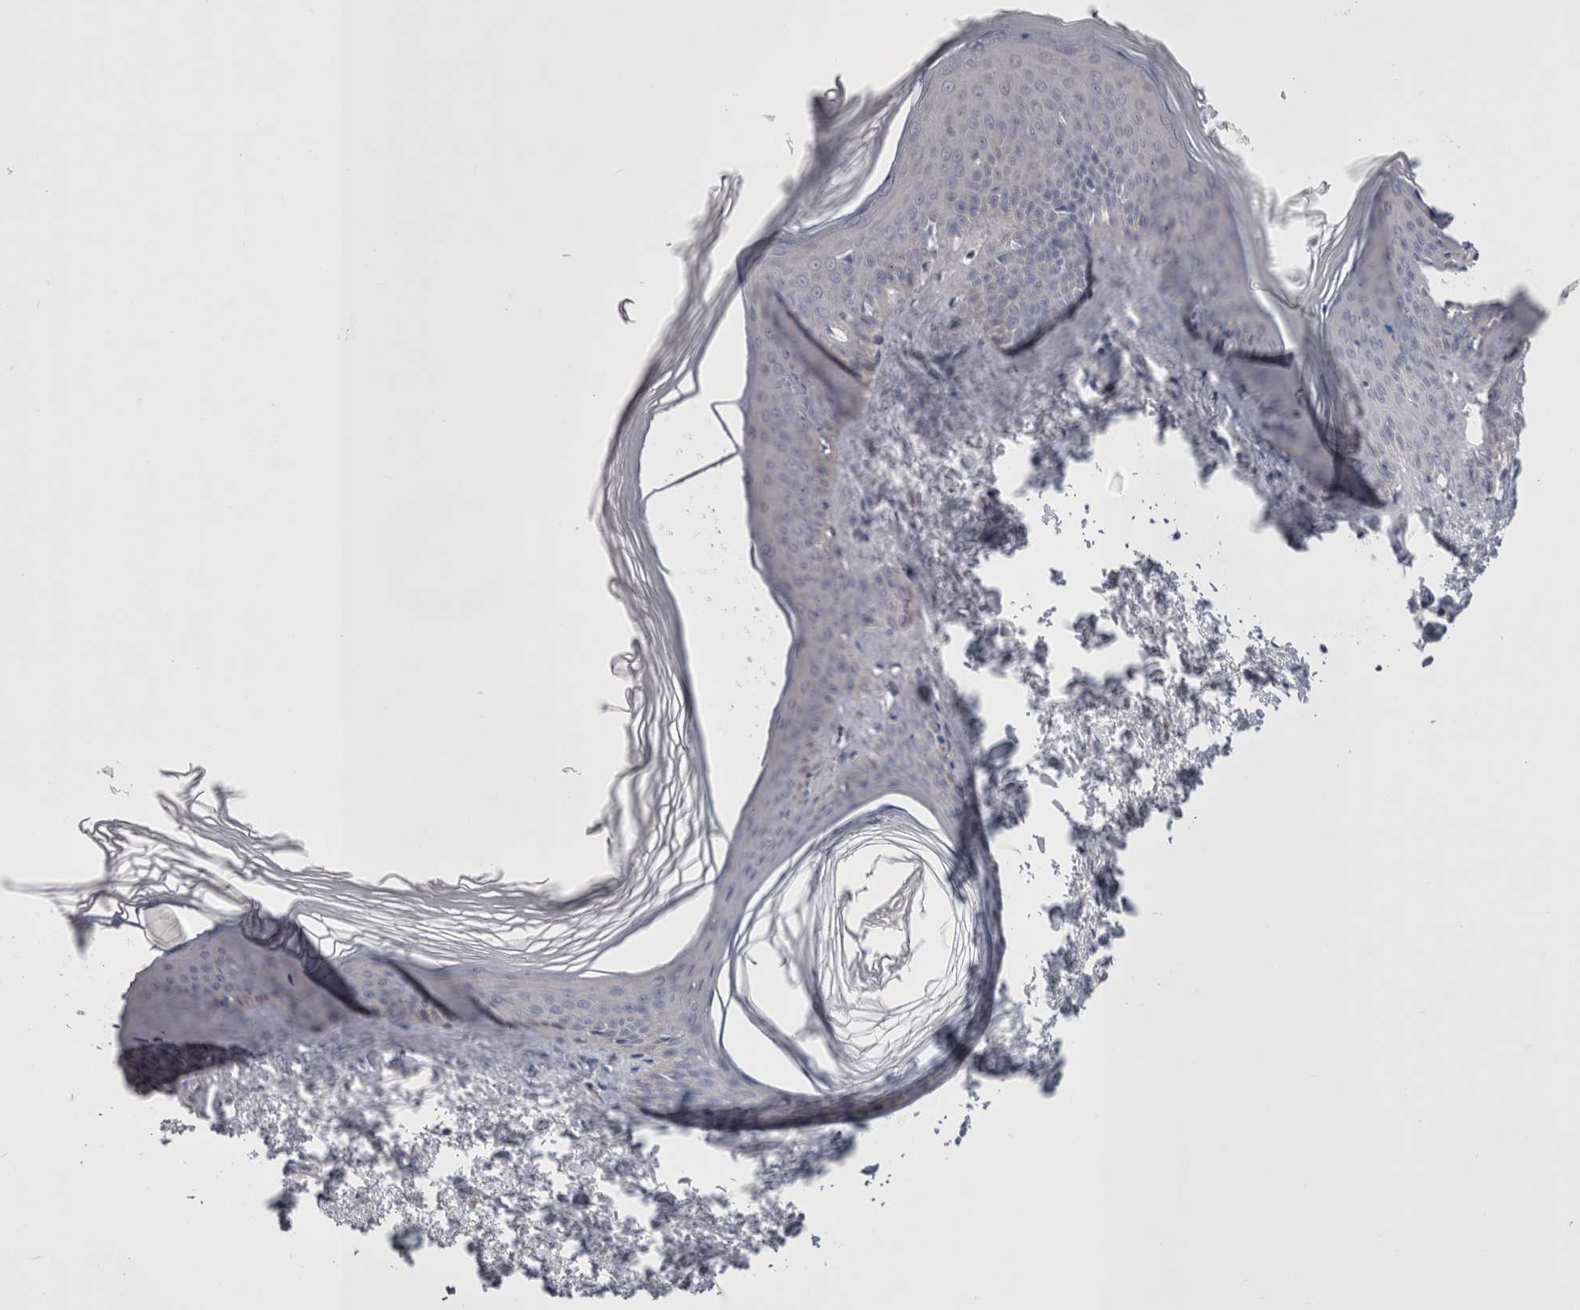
{"staining": {"intensity": "negative", "quantity": "none", "location": "none"}, "tissue": "skin", "cell_type": "Fibroblasts", "image_type": "normal", "snomed": [{"axis": "morphology", "description": "Normal tissue, NOS"}, {"axis": "topography", "description": "Skin"}], "caption": "This is an immunohistochemistry image of normal skin. There is no positivity in fibroblasts.", "gene": "PWP2", "patient": {"sex": "female", "age": 27}}